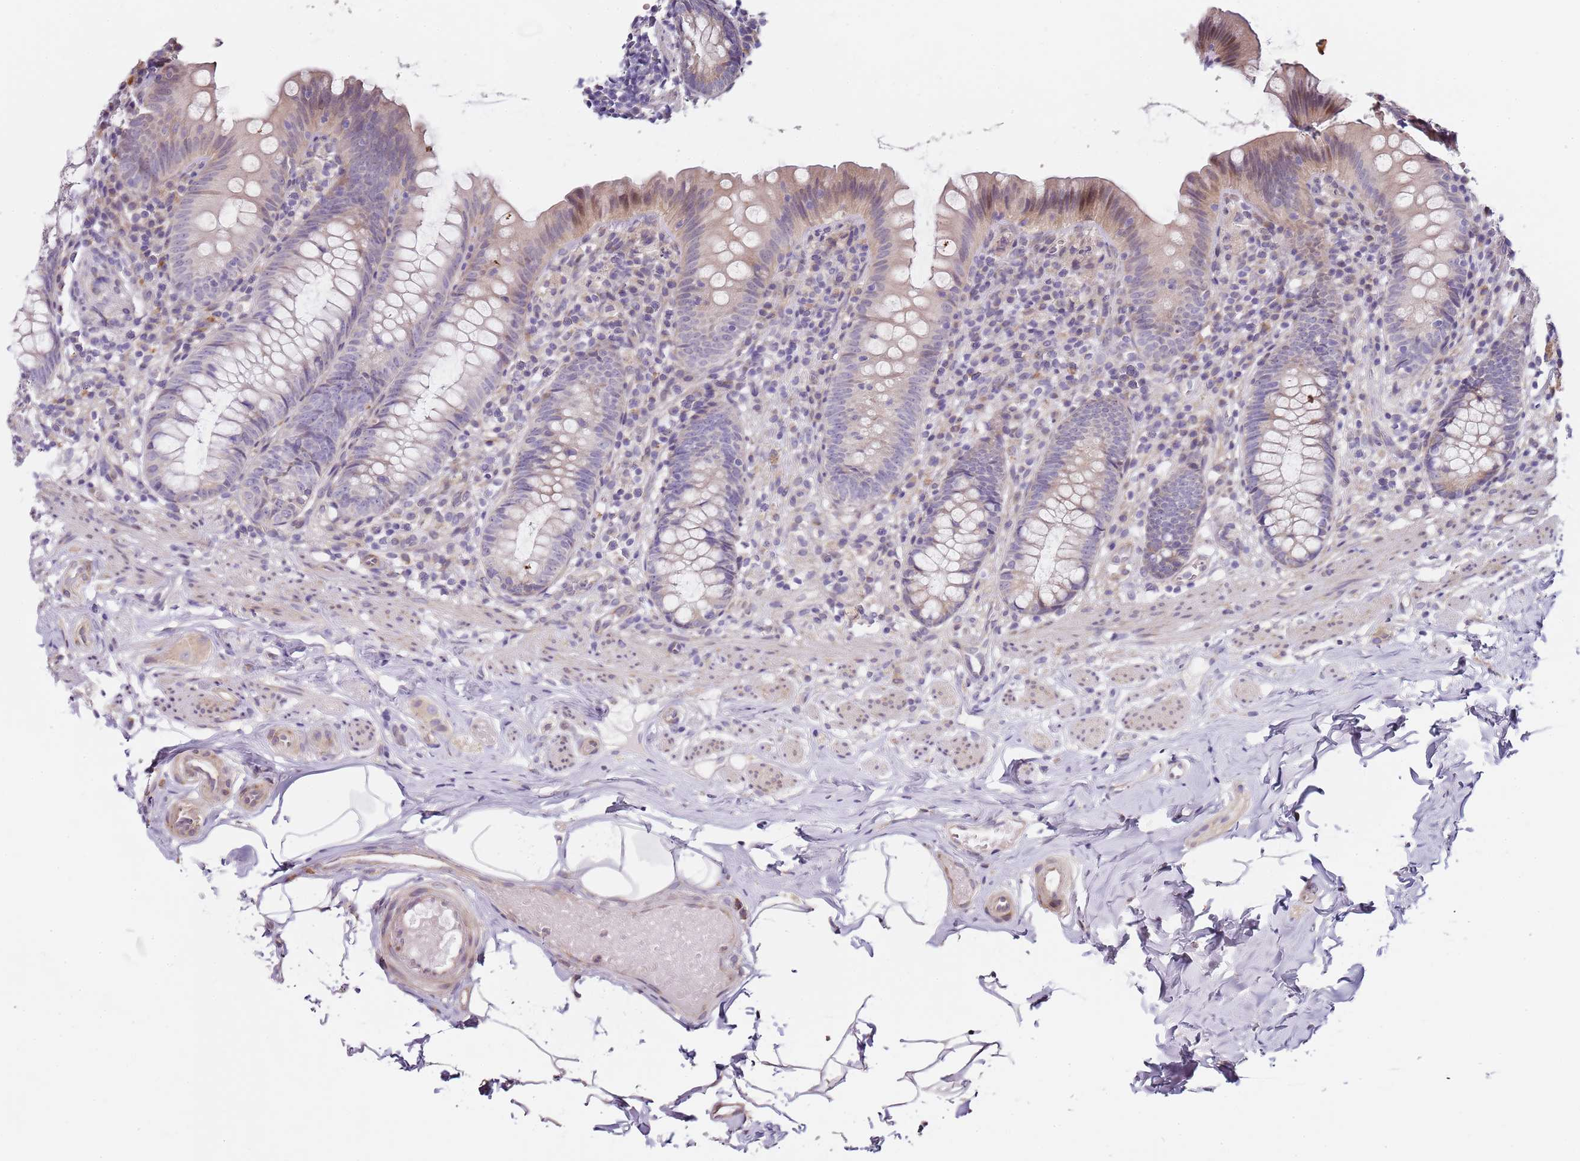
{"staining": {"intensity": "weak", "quantity": "25%-75%", "location": "cytoplasmic/membranous,nuclear"}, "tissue": "appendix", "cell_type": "Glandular cells", "image_type": "normal", "snomed": [{"axis": "morphology", "description": "Normal tissue, NOS"}, {"axis": "topography", "description": "Appendix"}], "caption": "IHC (DAB (3,3'-diaminobenzidine)) staining of benign human appendix demonstrates weak cytoplasmic/membranous,nuclear protein staining in about 25%-75% of glandular cells.", "gene": "TBC1D9", "patient": {"sex": "male", "age": 55}}